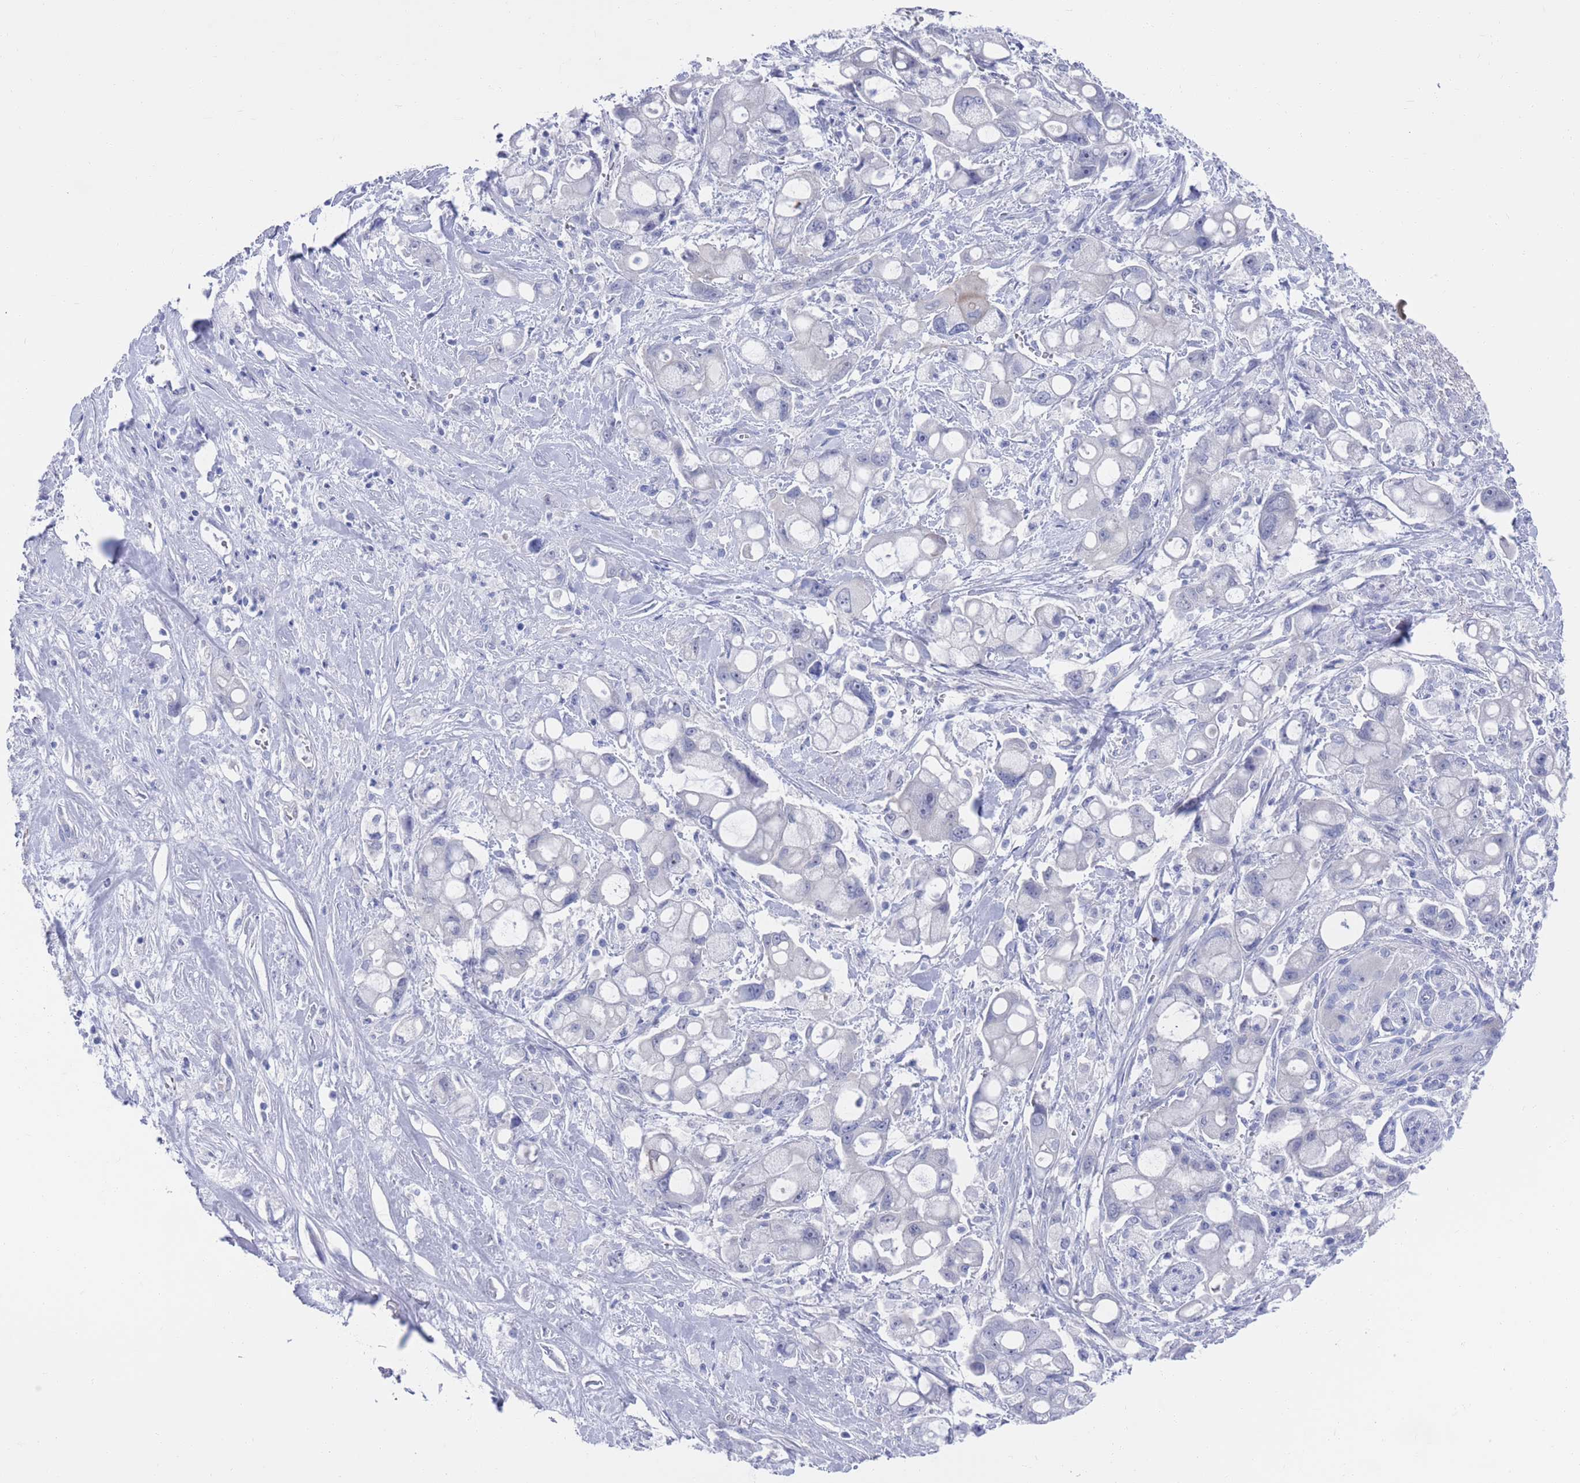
{"staining": {"intensity": "negative", "quantity": "none", "location": "none"}, "tissue": "pancreatic cancer", "cell_type": "Tumor cells", "image_type": "cancer", "snomed": [{"axis": "morphology", "description": "Adenocarcinoma, NOS"}, {"axis": "topography", "description": "Pancreas"}], "caption": "Tumor cells show no significant protein expression in pancreatic adenocarcinoma.", "gene": "MTMR2", "patient": {"sex": "male", "age": 68}}